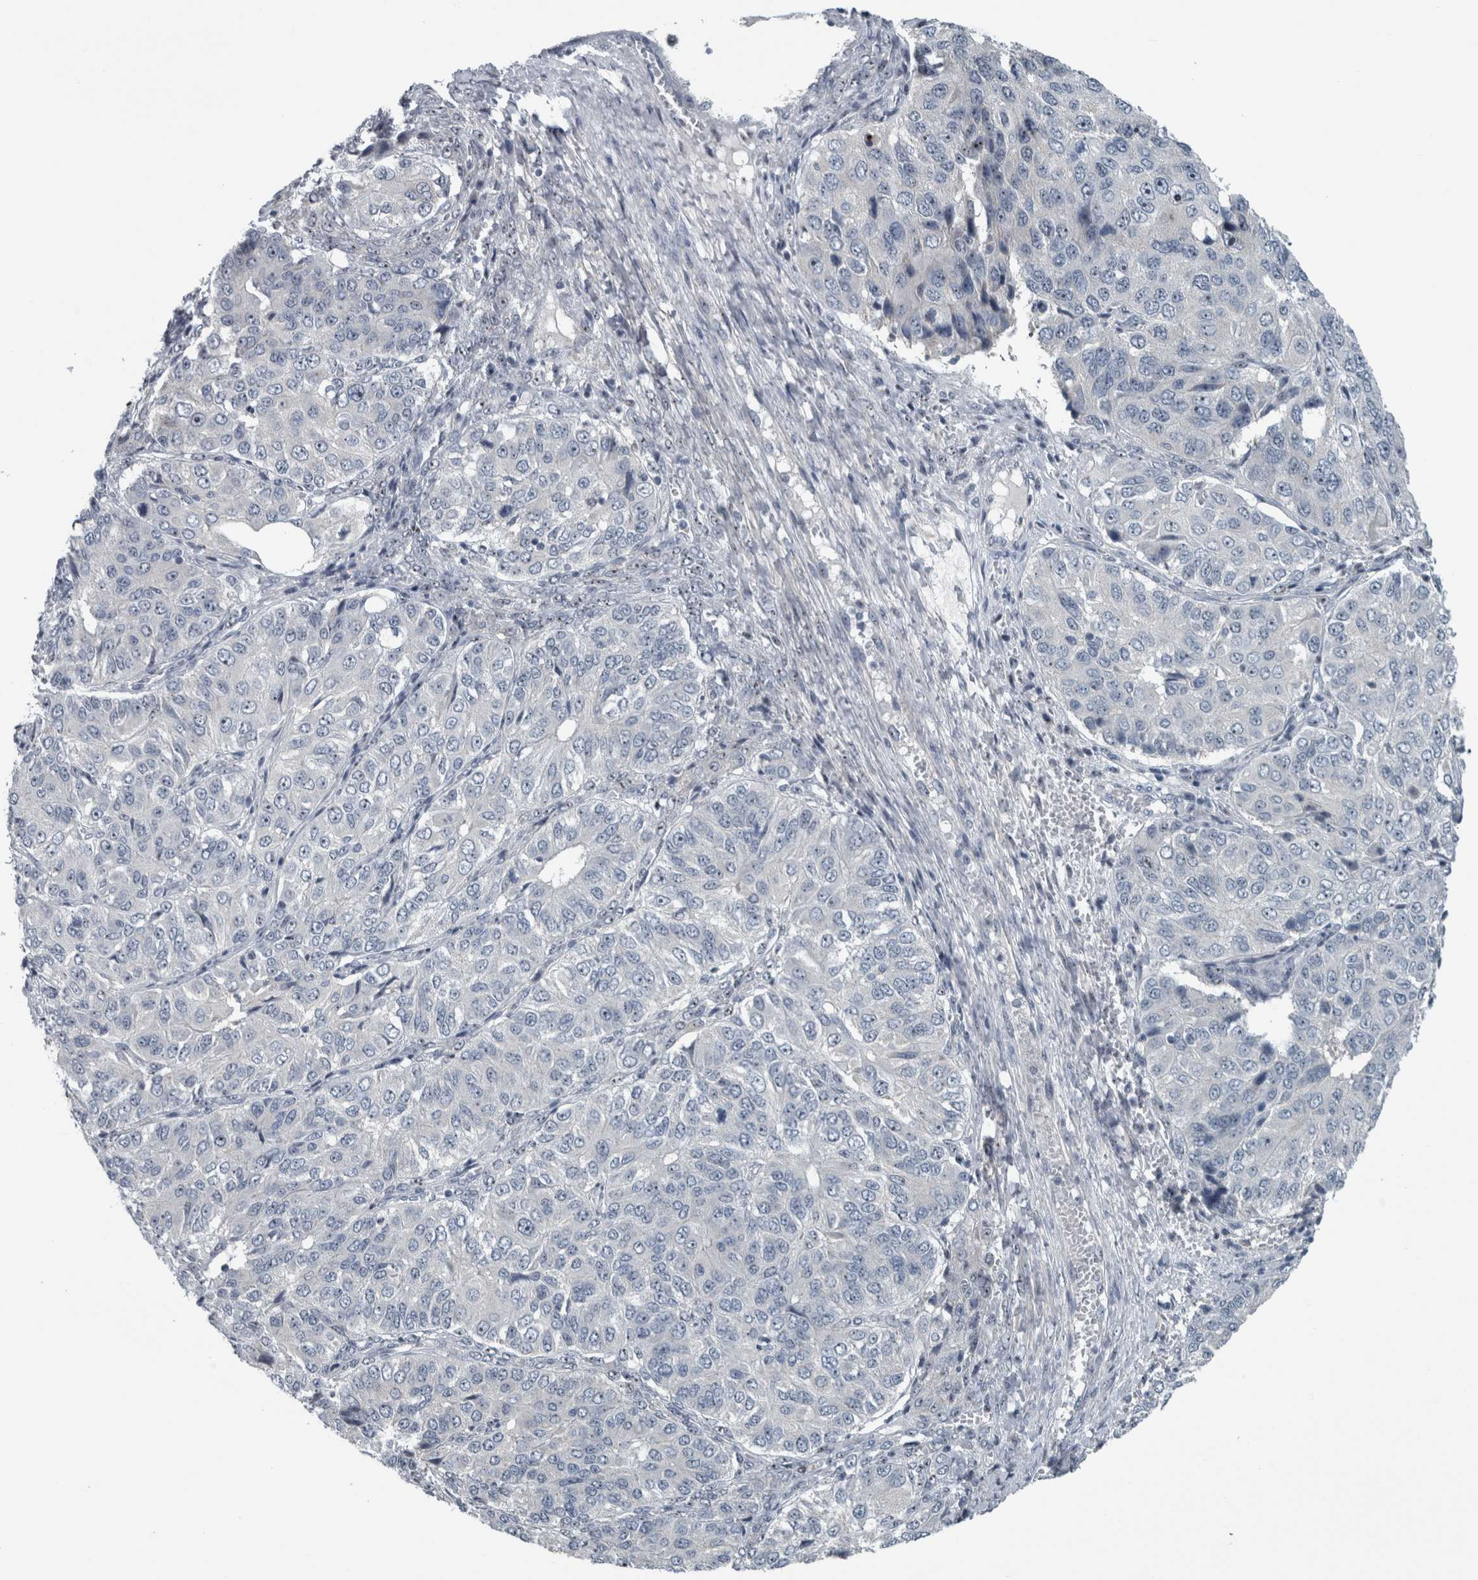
{"staining": {"intensity": "negative", "quantity": "none", "location": "none"}, "tissue": "ovarian cancer", "cell_type": "Tumor cells", "image_type": "cancer", "snomed": [{"axis": "morphology", "description": "Carcinoma, endometroid"}, {"axis": "topography", "description": "Ovary"}], "caption": "This is an IHC histopathology image of endometroid carcinoma (ovarian). There is no expression in tumor cells.", "gene": "UTP6", "patient": {"sex": "female", "age": 51}}